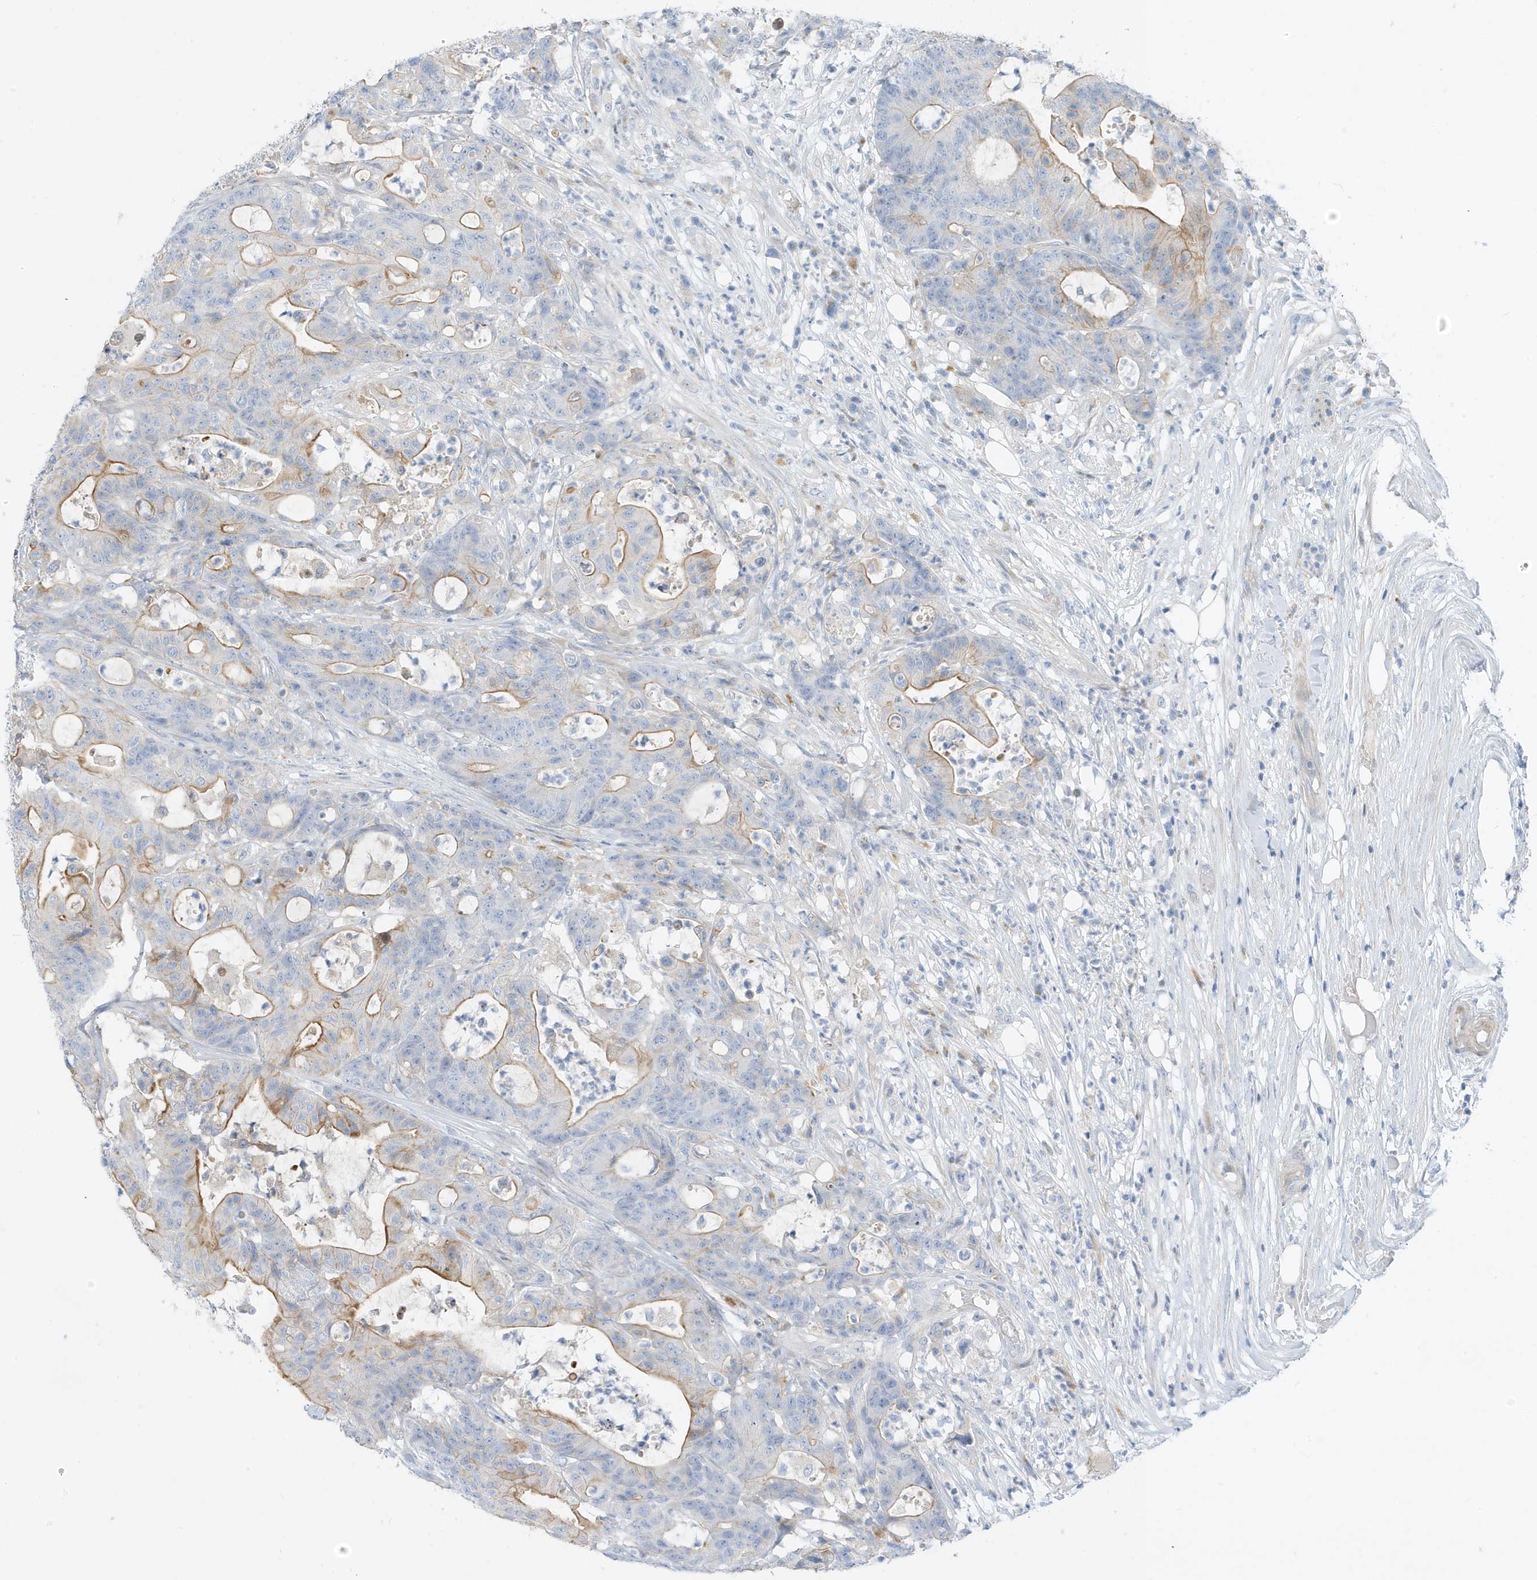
{"staining": {"intensity": "moderate", "quantity": "25%-75%", "location": "cytoplasmic/membranous"}, "tissue": "colorectal cancer", "cell_type": "Tumor cells", "image_type": "cancer", "snomed": [{"axis": "morphology", "description": "Adenocarcinoma, NOS"}, {"axis": "topography", "description": "Colon"}], "caption": "Approximately 25%-75% of tumor cells in human colorectal adenocarcinoma reveal moderate cytoplasmic/membranous protein staining as visualized by brown immunohistochemical staining.", "gene": "ATP13A5", "patient": {"sex": "female", "age": 84}}